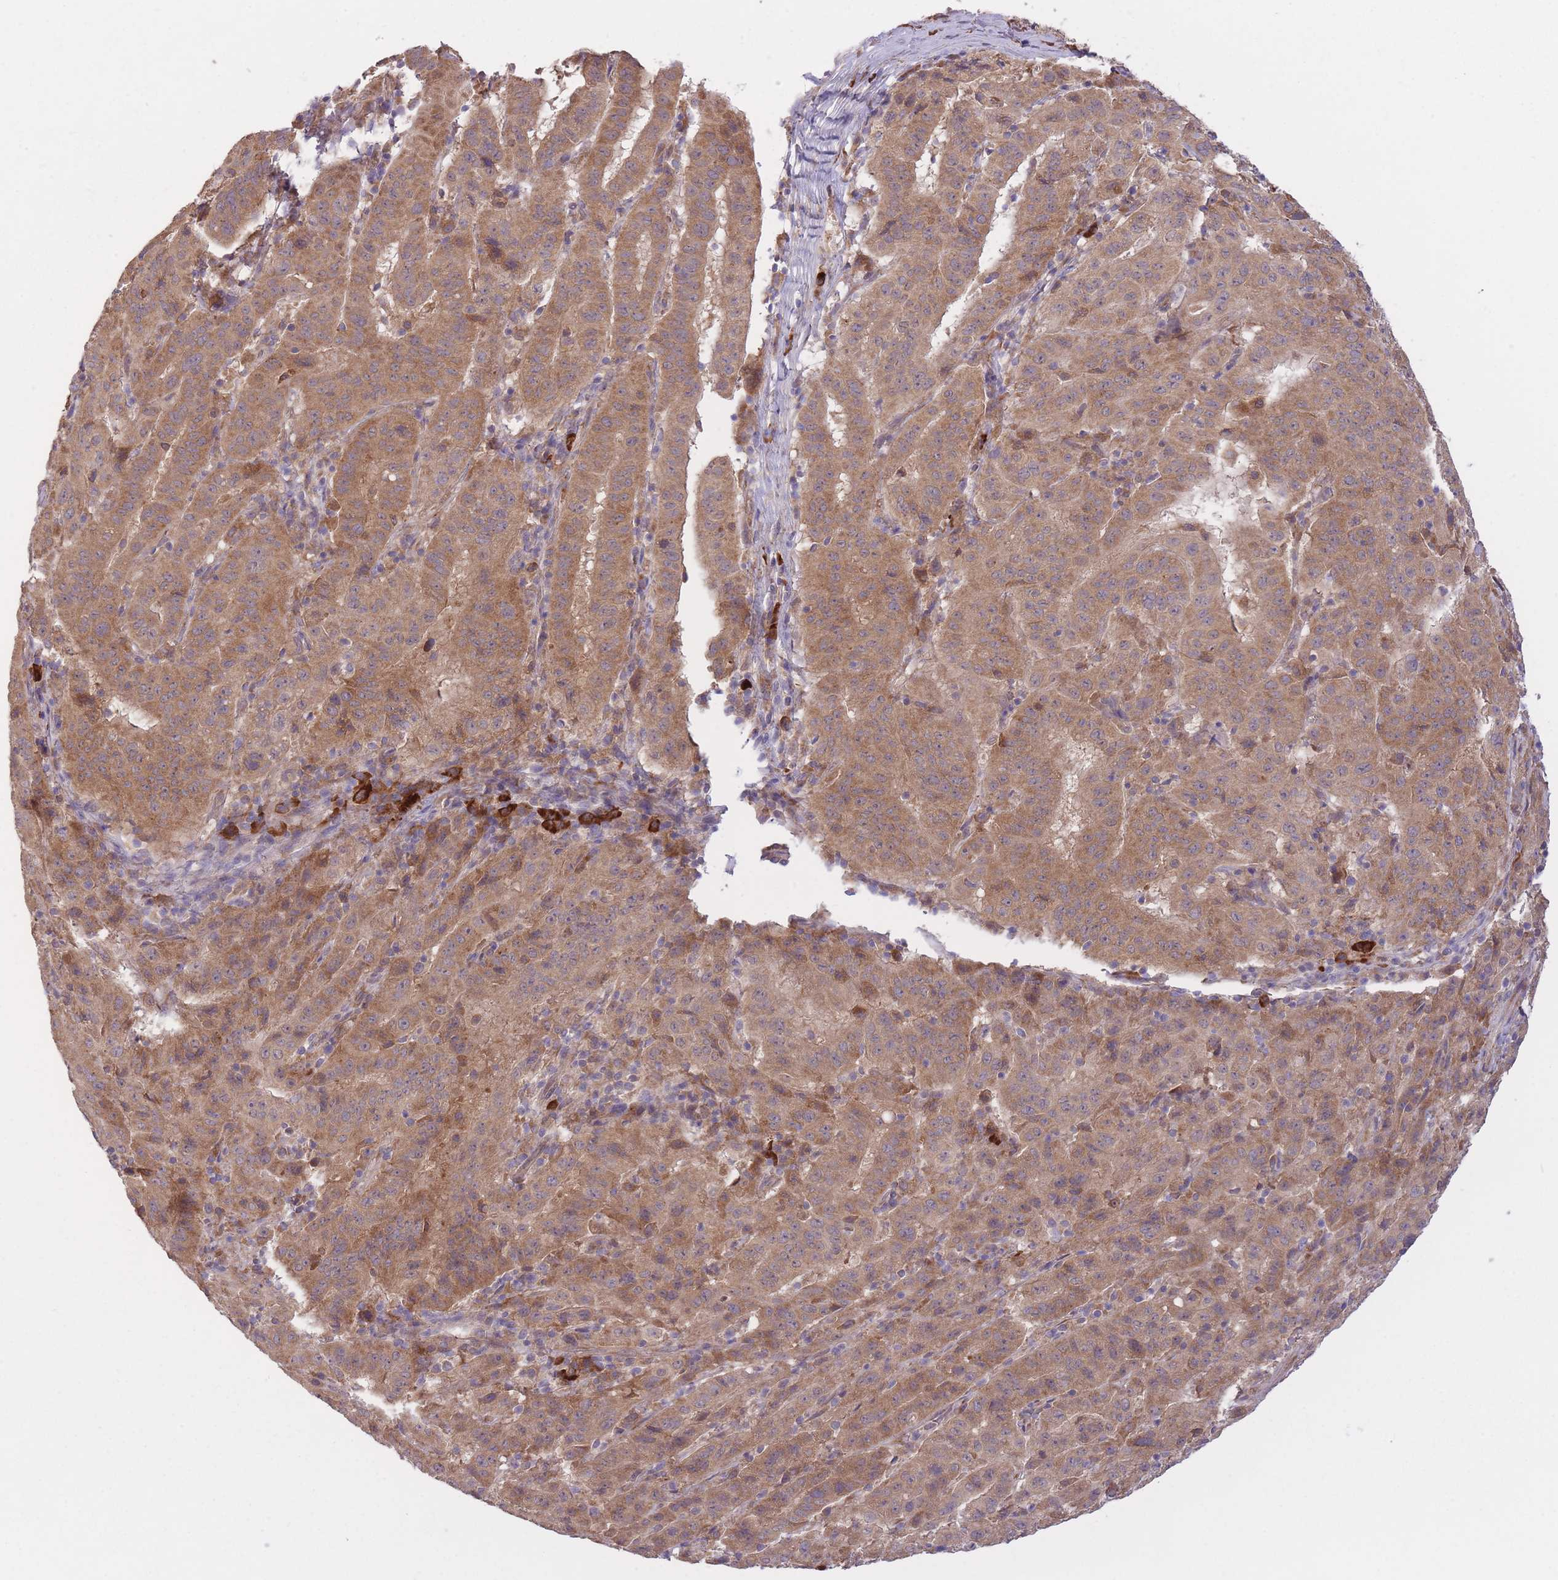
{"staining": {"intensity": "moderate", "quantity": ">75%", "location": "cytoplasmic/membranous"}, "tissue": "pancreatic cancer", "cell_type": "Tumor cells", "image_type": "cancer", "snomed": [{"axis": "morphology", "description": "Adenocarcinoma, NOS"}, {"axis": "topography", "description": "Pancreas"}], "caption": "Adenocarcinoma (pancreatic) stained with immunohistochemistry shows moderate cytoplasmic/membranous staining in about >75% of tumor cells.", "gene": "POLR3F", "patient": {"sex": "male", "age": 63}}